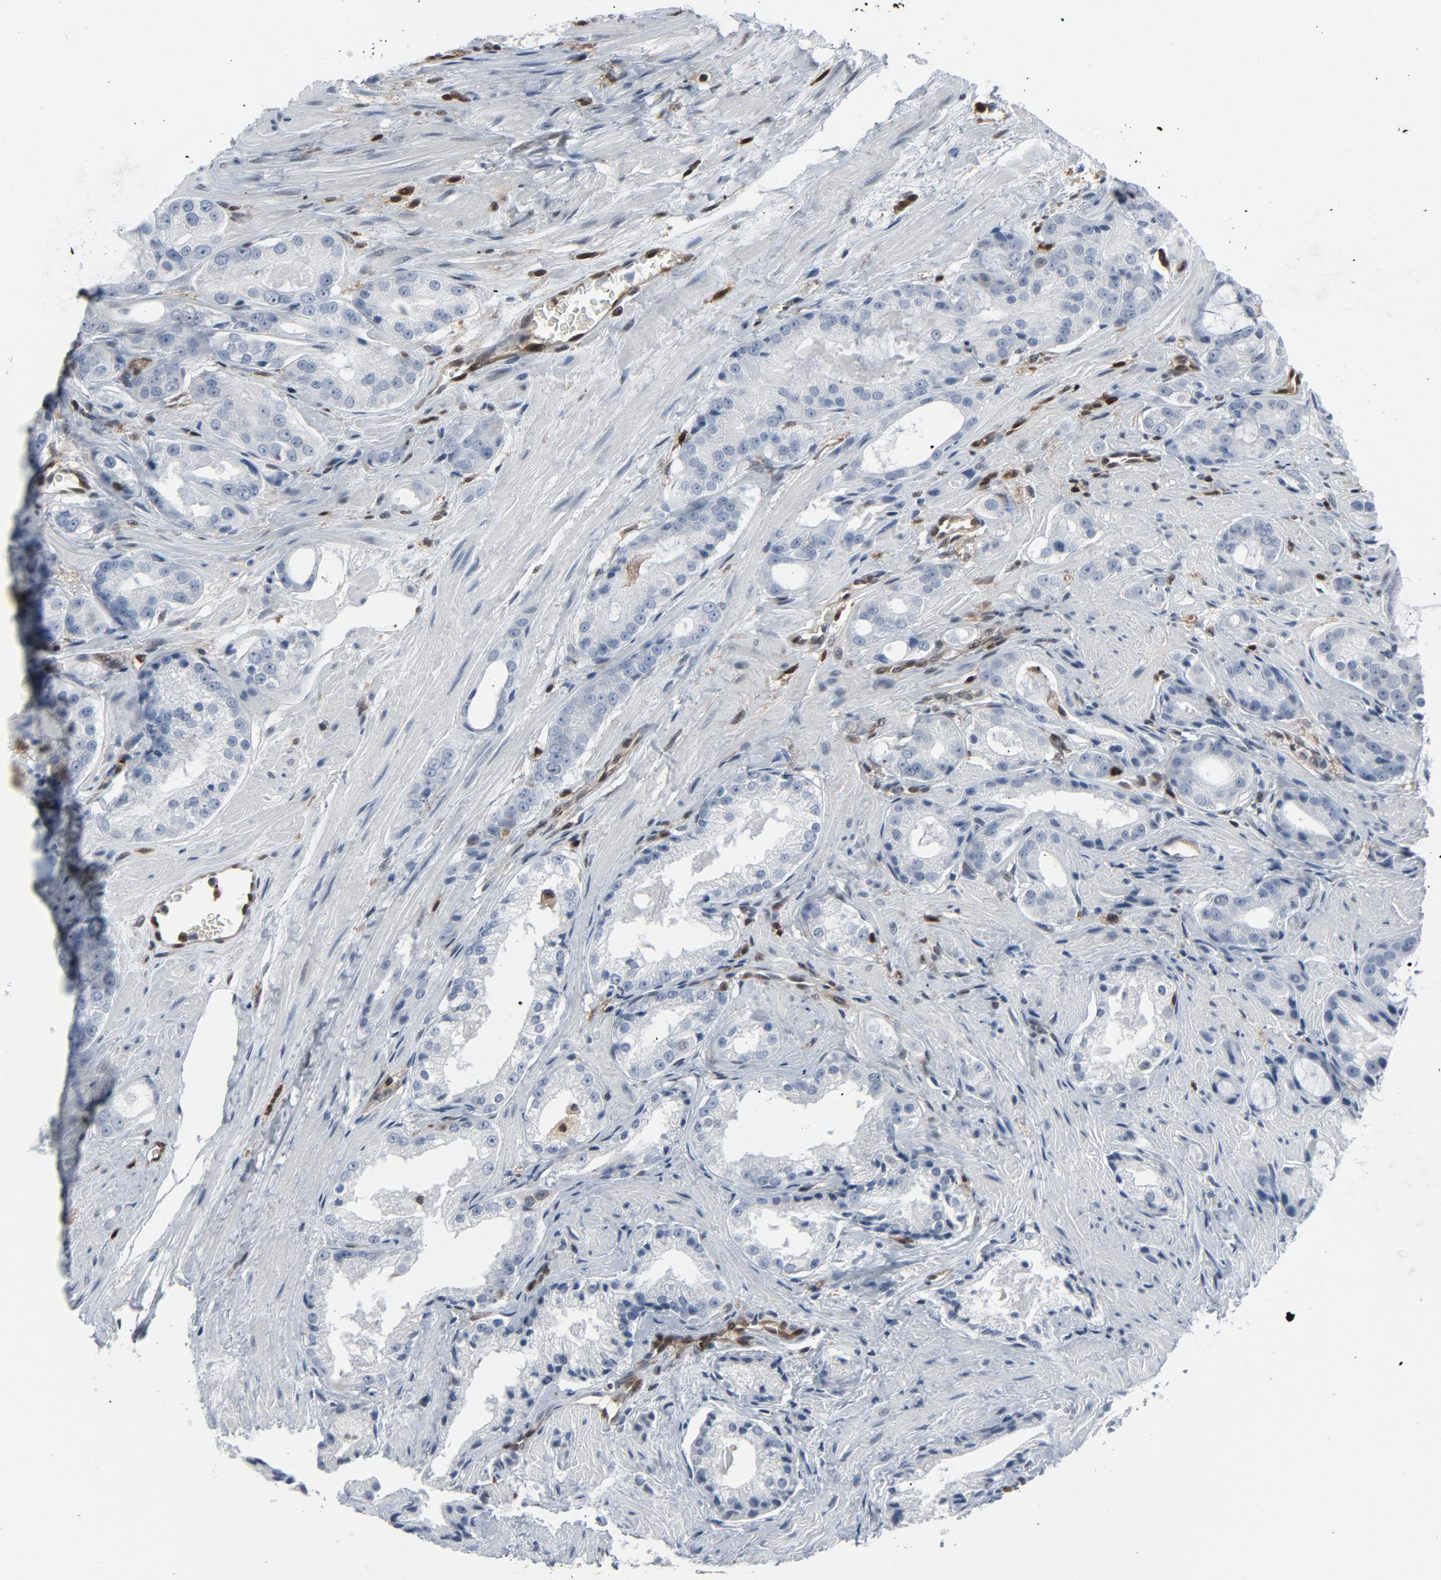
{"staining": {"intensity": "negative", "quantity": "none", "location": "none"}, "tissue": "prostate cancer", "cell_type": "Tumor cells", "image_type": "cancer", "snomed": [{"axis": "morphology", "description": "Adenocarcinoma, Medium grade"}, {"axis": "topography", "description": "Prostate"}], "caption": "Photomicrograph shows no significant protein expression in tumor cells of prostate cancer.", "gene": "STAT5A", "patient": {"sex": "male", "age": 60}}